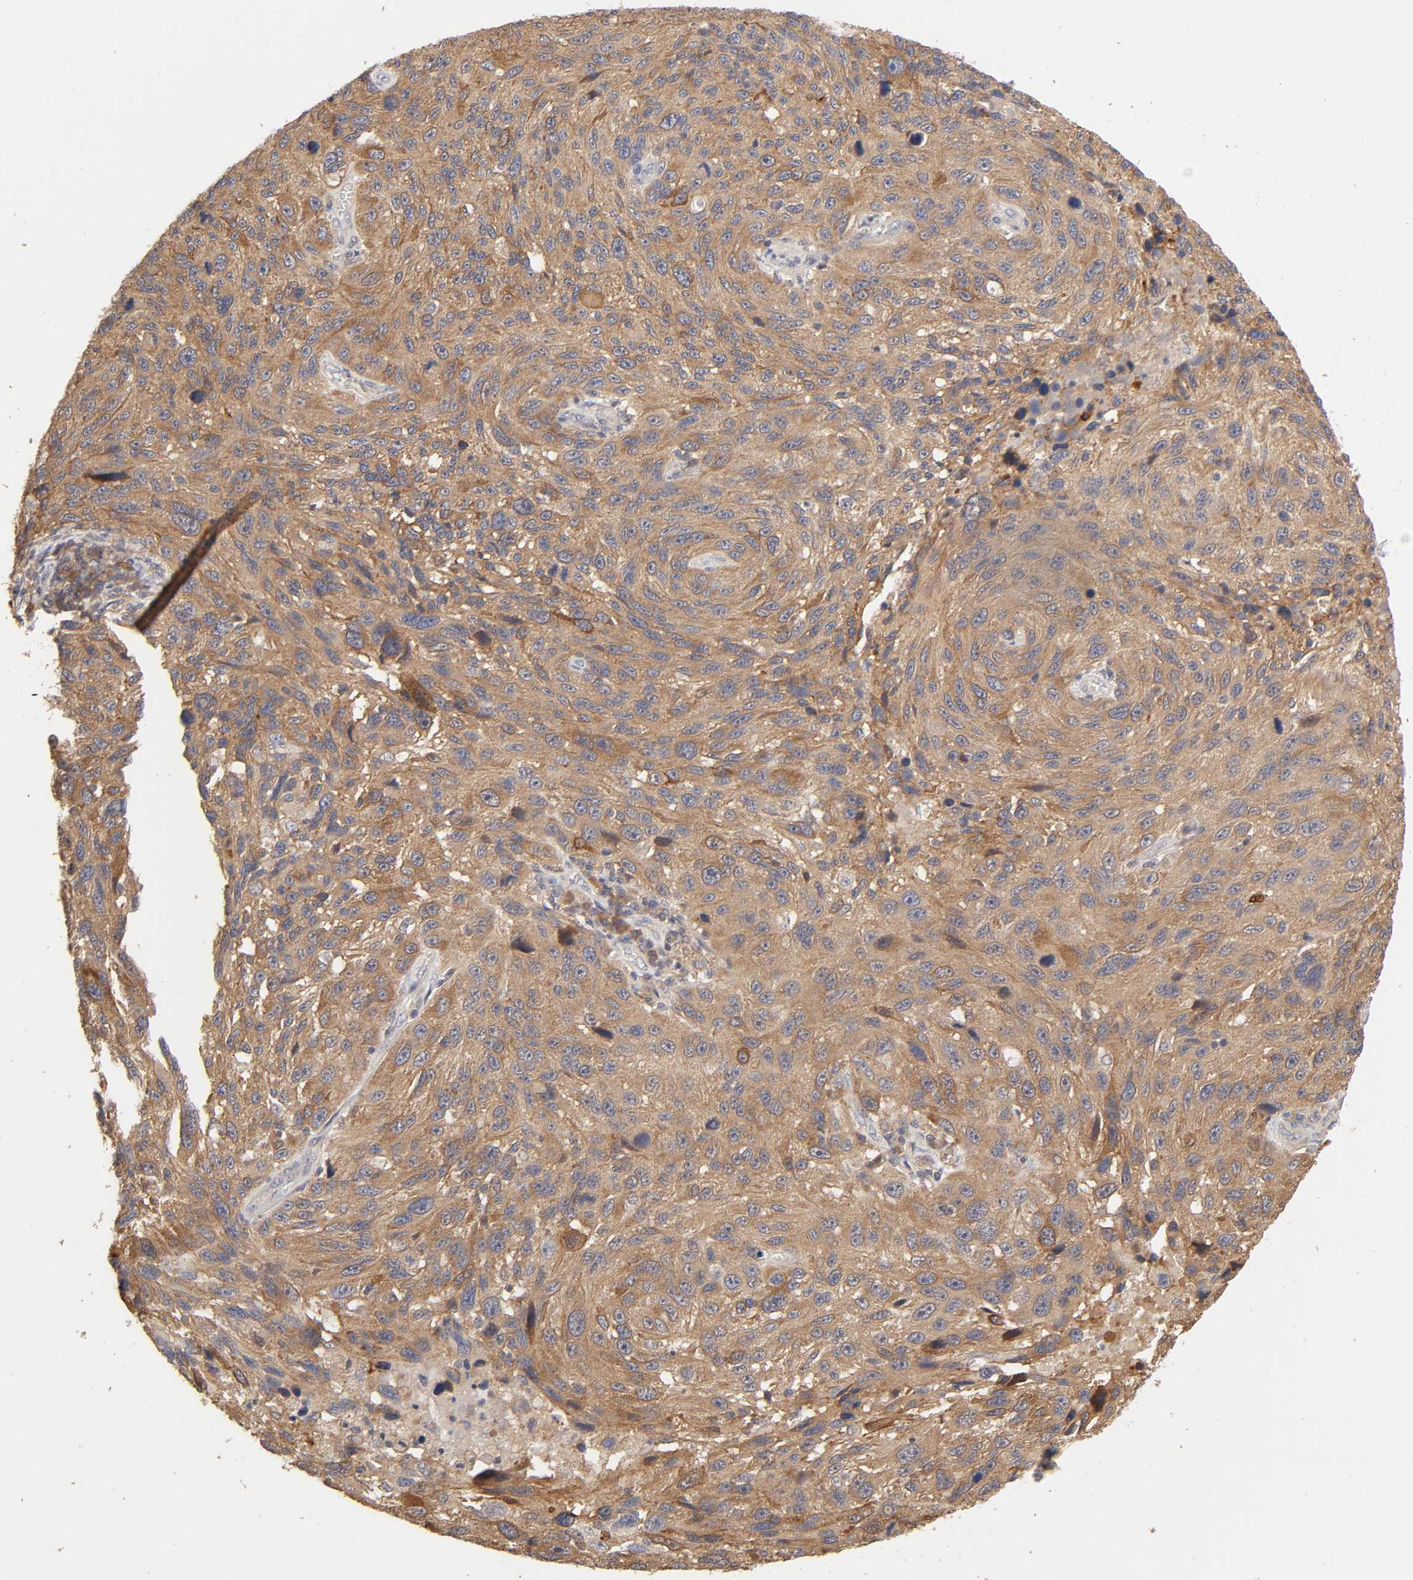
{"staining": {"intensity": "moderate", "quantity": ">75%", "location": "cytoplasmic/membranous"}, "tissue": "melanoma", "cell_type": "Tumor cells", "image_type": "cancer", "snomed": [{"axis": "morphology", "description": "Malignant melanoma, NOS"}, {"axis": "topography", "description": "Skin"}], "caption": "Tumor cells reveal medium levels of moderate cytoplasmic/membranous expression in approximately >75% of cells in melanoma. (DAB IHC, brown staining for protein, blue staining for nuclei).", "gene": "AP1G2", "patient": {"sex": "male", "age": 53}}